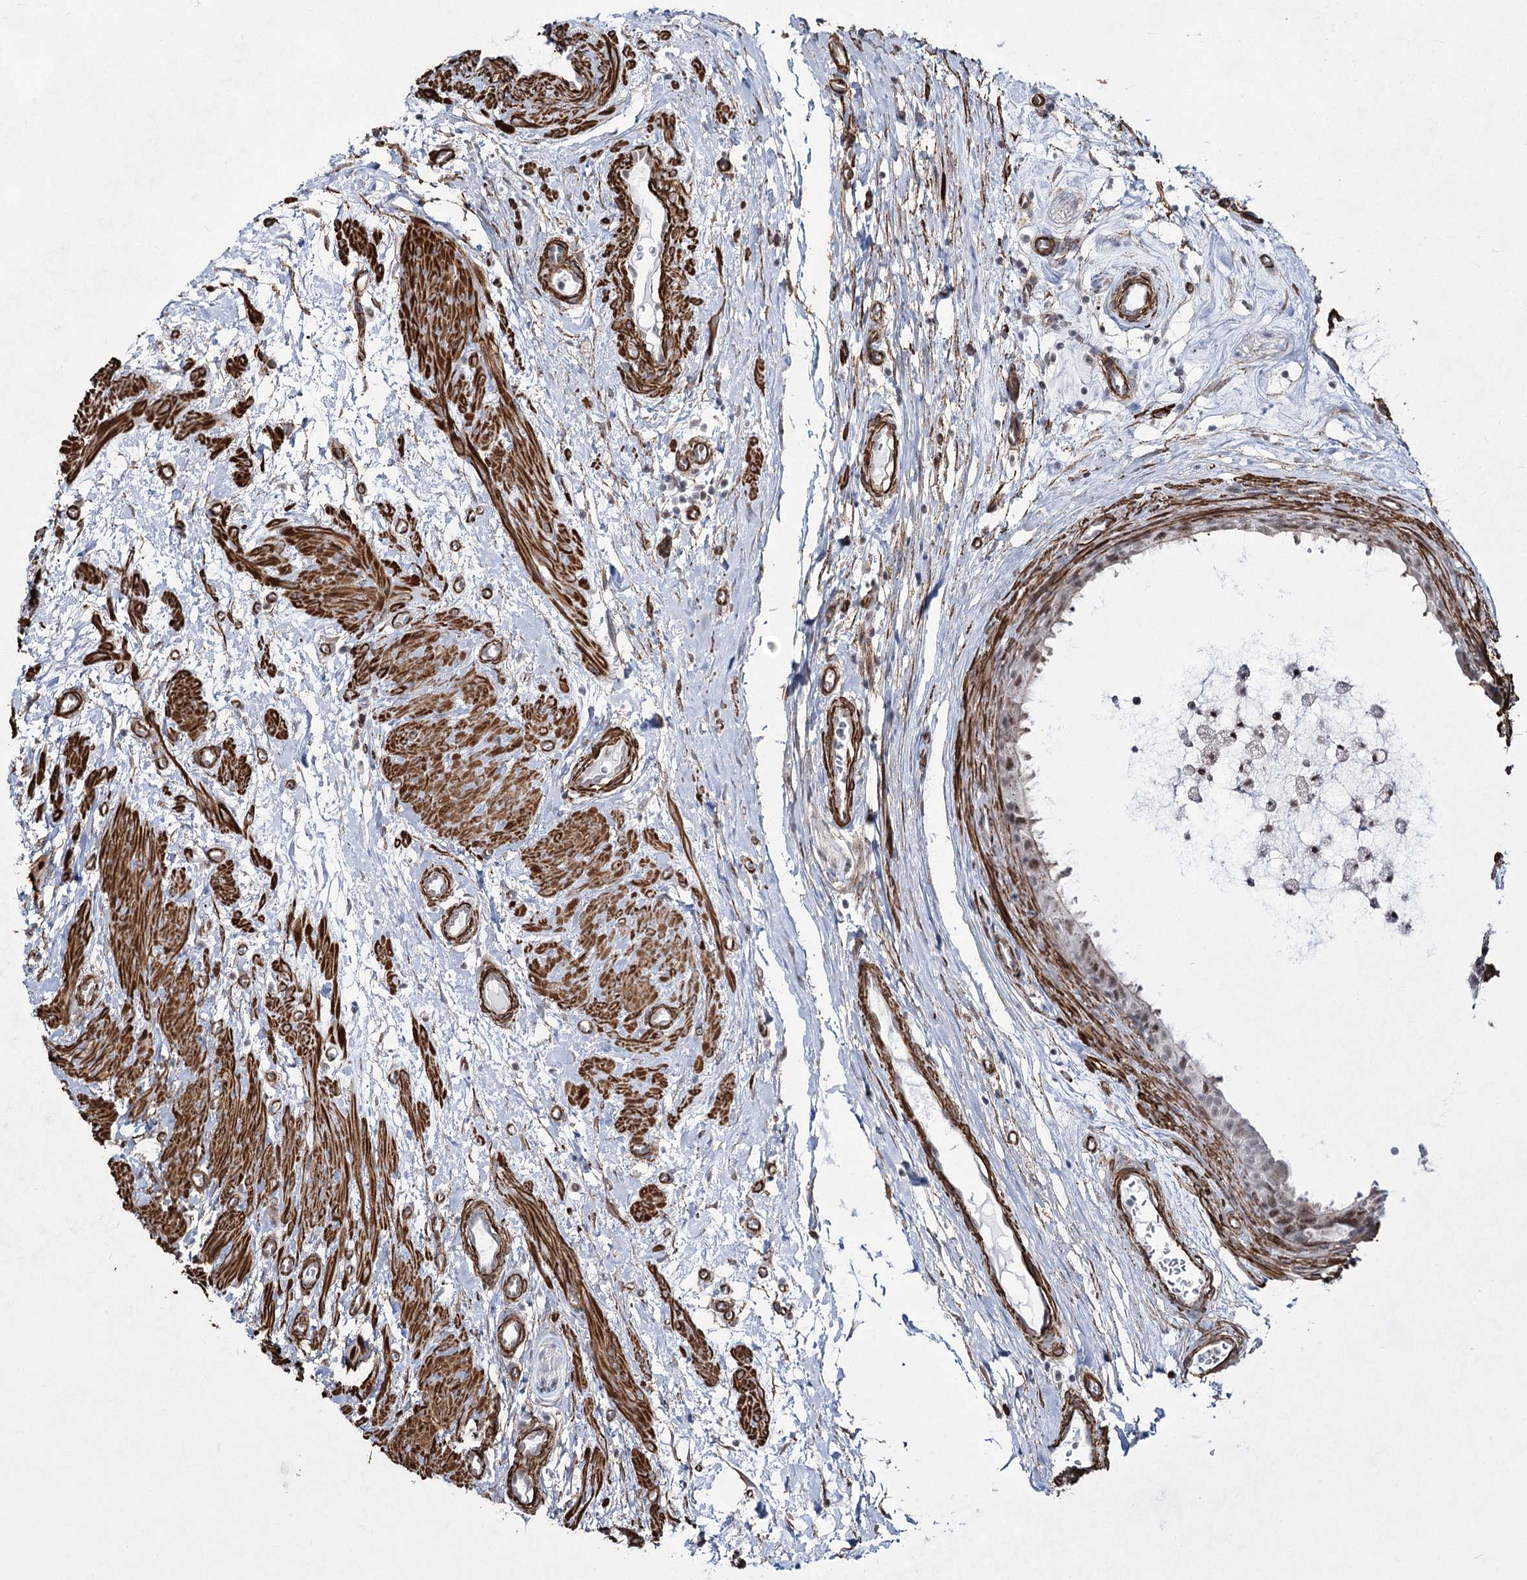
{"staining": {"intensity": "weak", "quantity": "25%-75%", "location": "nuclear"}, "tissue": "epididymis", "cell_type": "Glandular cells", "image_type": "normal", "snomed": [{"axis": "morphology", "description": "Normal tissue, NOS"}, {"axis": "morphology", "description": "Inflammation, NOS"}, {"axis": "topography", "description": "Epididymis"}], "caption": "This photomicrograph exhibits unremarkable epididymis stained with IHC to label a protein in brown. The nuclear of glandular cells show weak positivity for the protein. Nuclei are counter-stained blue.", "gene": "CWF19L1", "patient": {"sex": "male", "age": 85}}